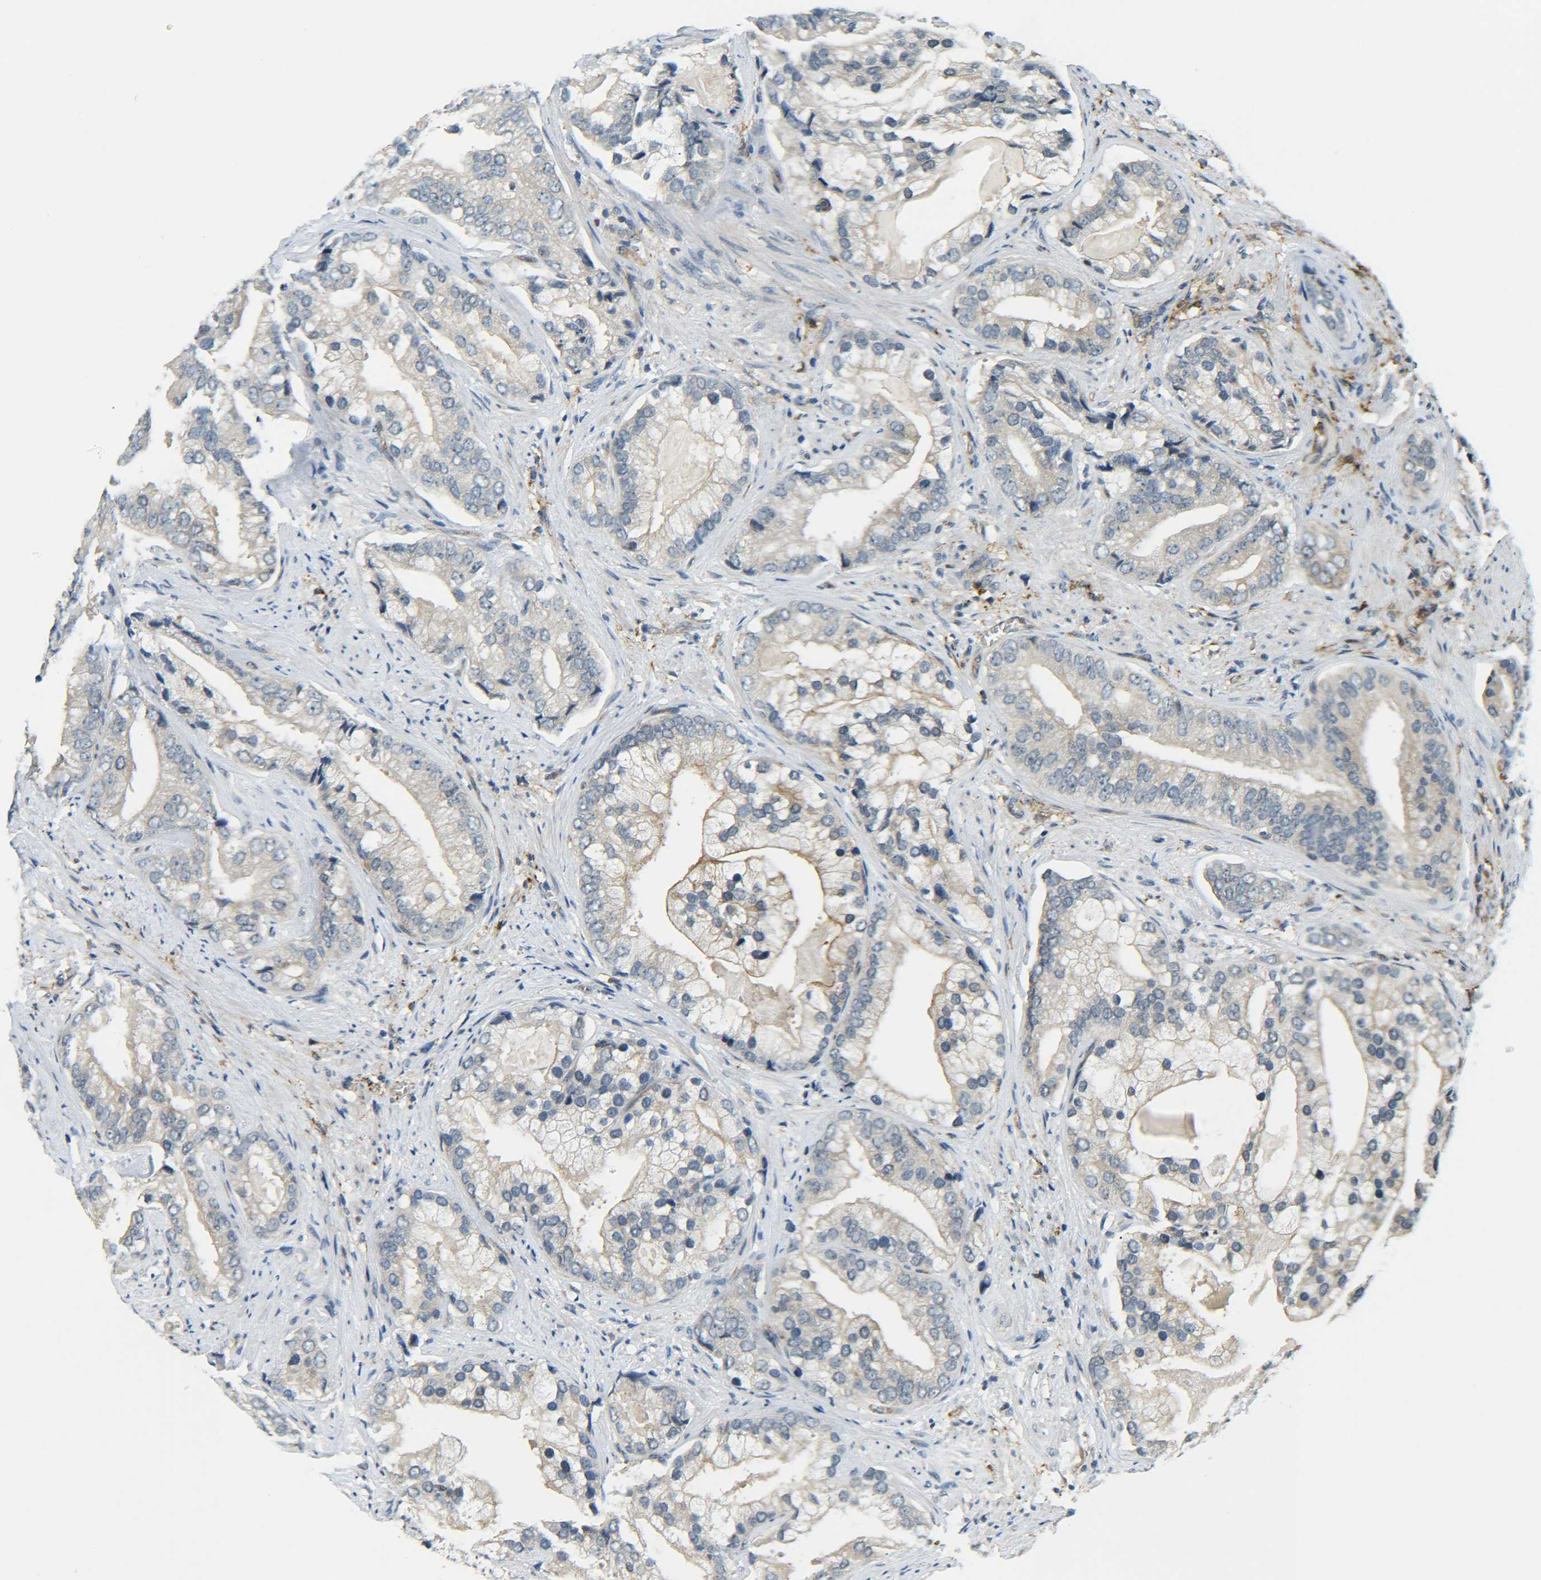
{"staining": {"intensity": "weak", "quantity": ">75%", "location": "cytoplasmic/membranous"}, "tissue": "prostate cancer", "cell_type": "Tumor cells", "image_type": "cancer", "snomed": [{"axis": "morphology", "description": "Adenocarcinoma, Low grade"}, {"axis": "topography", "description": "Prostate"}], "caption": "Approximately >75% of tumor cells in human prostate cancer (adenocarcinoma (low-grade)) reveal weak cytoplasmic/membranous protein expression as visualized by brown immunohistochemical staining.", "gene": "DAB2", "patient": {"sex": "male", "age": 71}}